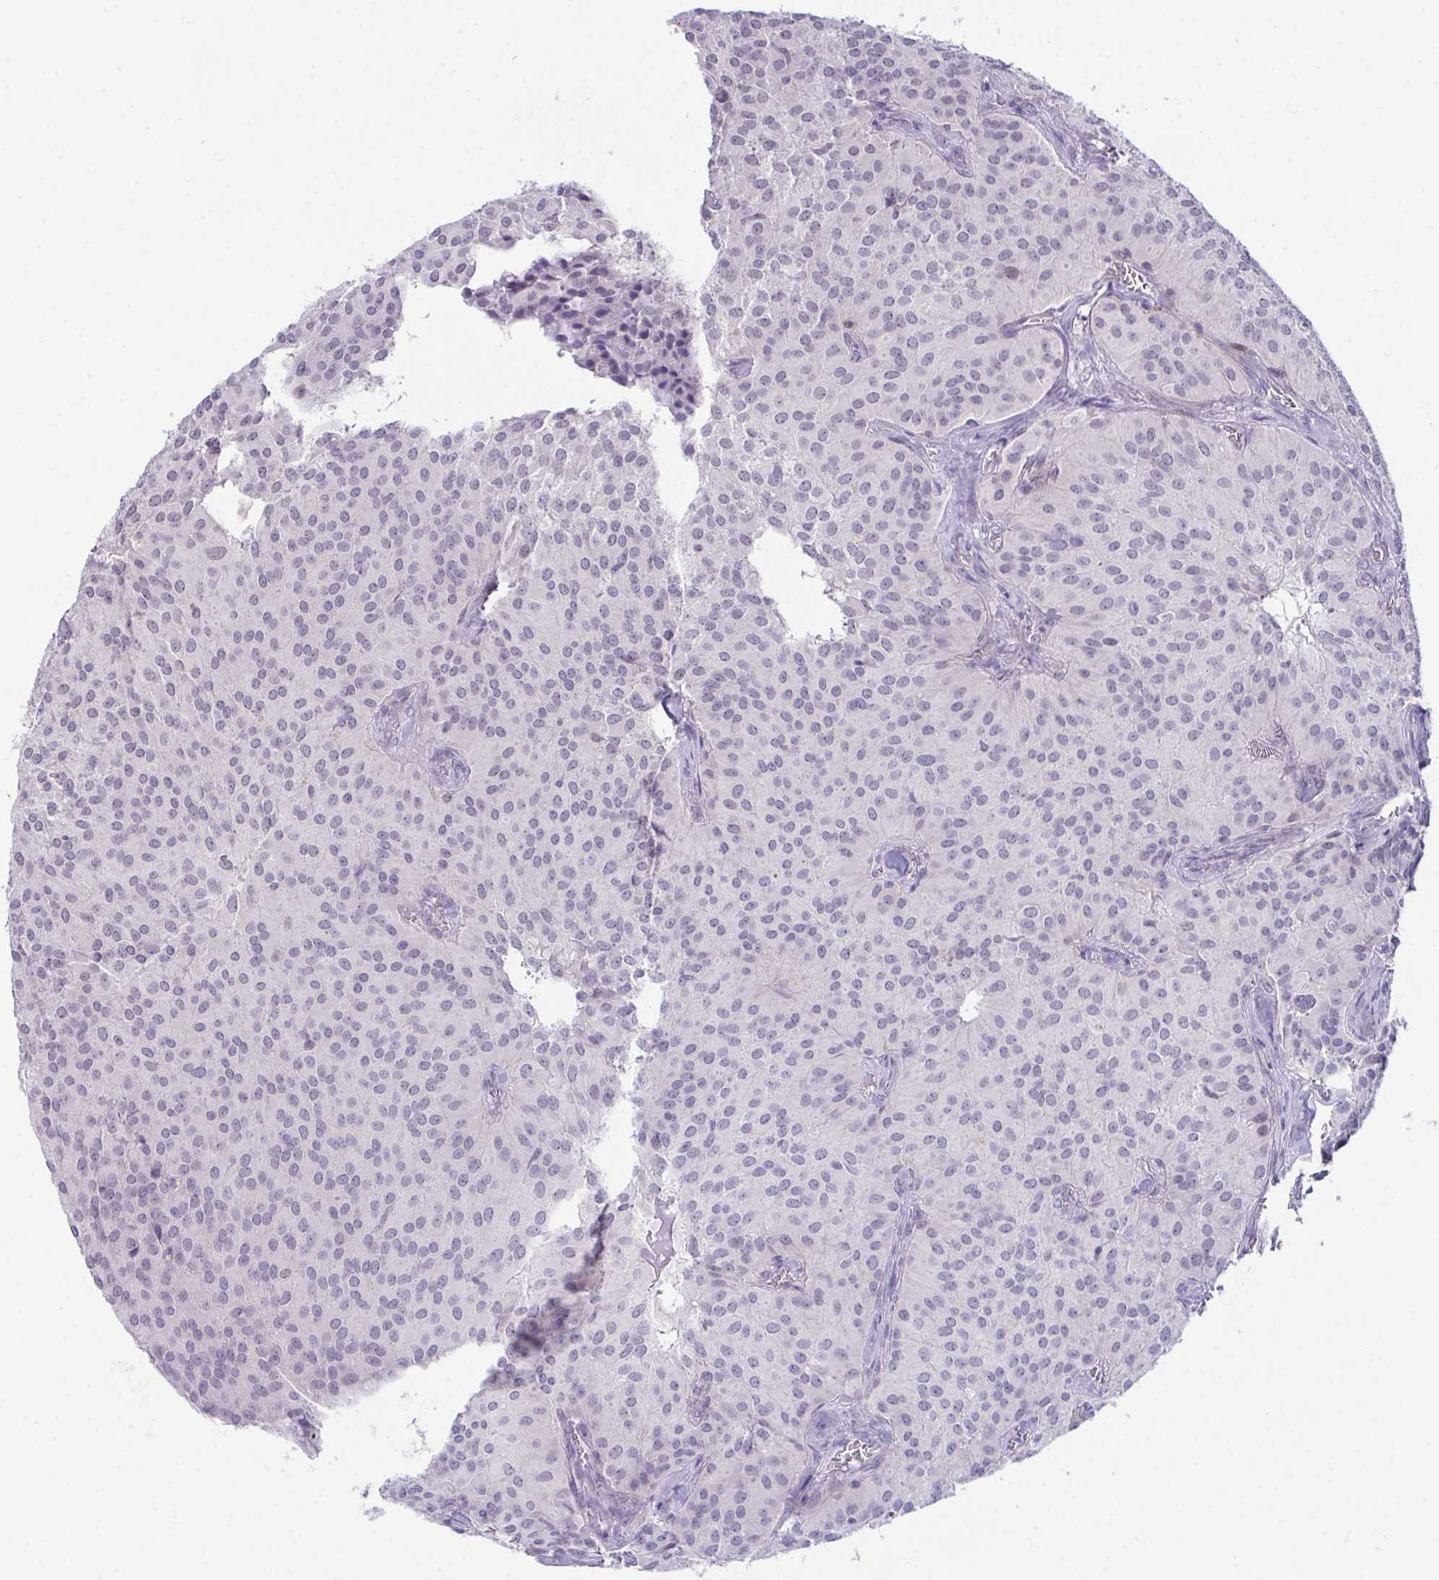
{"staining": {"intensity": "negative", "quantity": "none", "location": "none"}, "tissue": "glioma", "cell_type": "Tumor cells", "image_type": "cancer", "snomed": [{"axis": "morphology", "description": "Glioma, malignant, Low grade"}, {"axis": "topography", "description": "Brain"}], "caption": "Immunohistochemistry micrograph of low-grade glioma (malignant) stained for a protein (brown), which demonstrates no expression in tumor cells. (Brightfield microscopy of DAB immunohistochemistry (IHC) at high magnification).", "gene": "ATP6V0D2", "patient": {"sex": "male", "age": 42}}